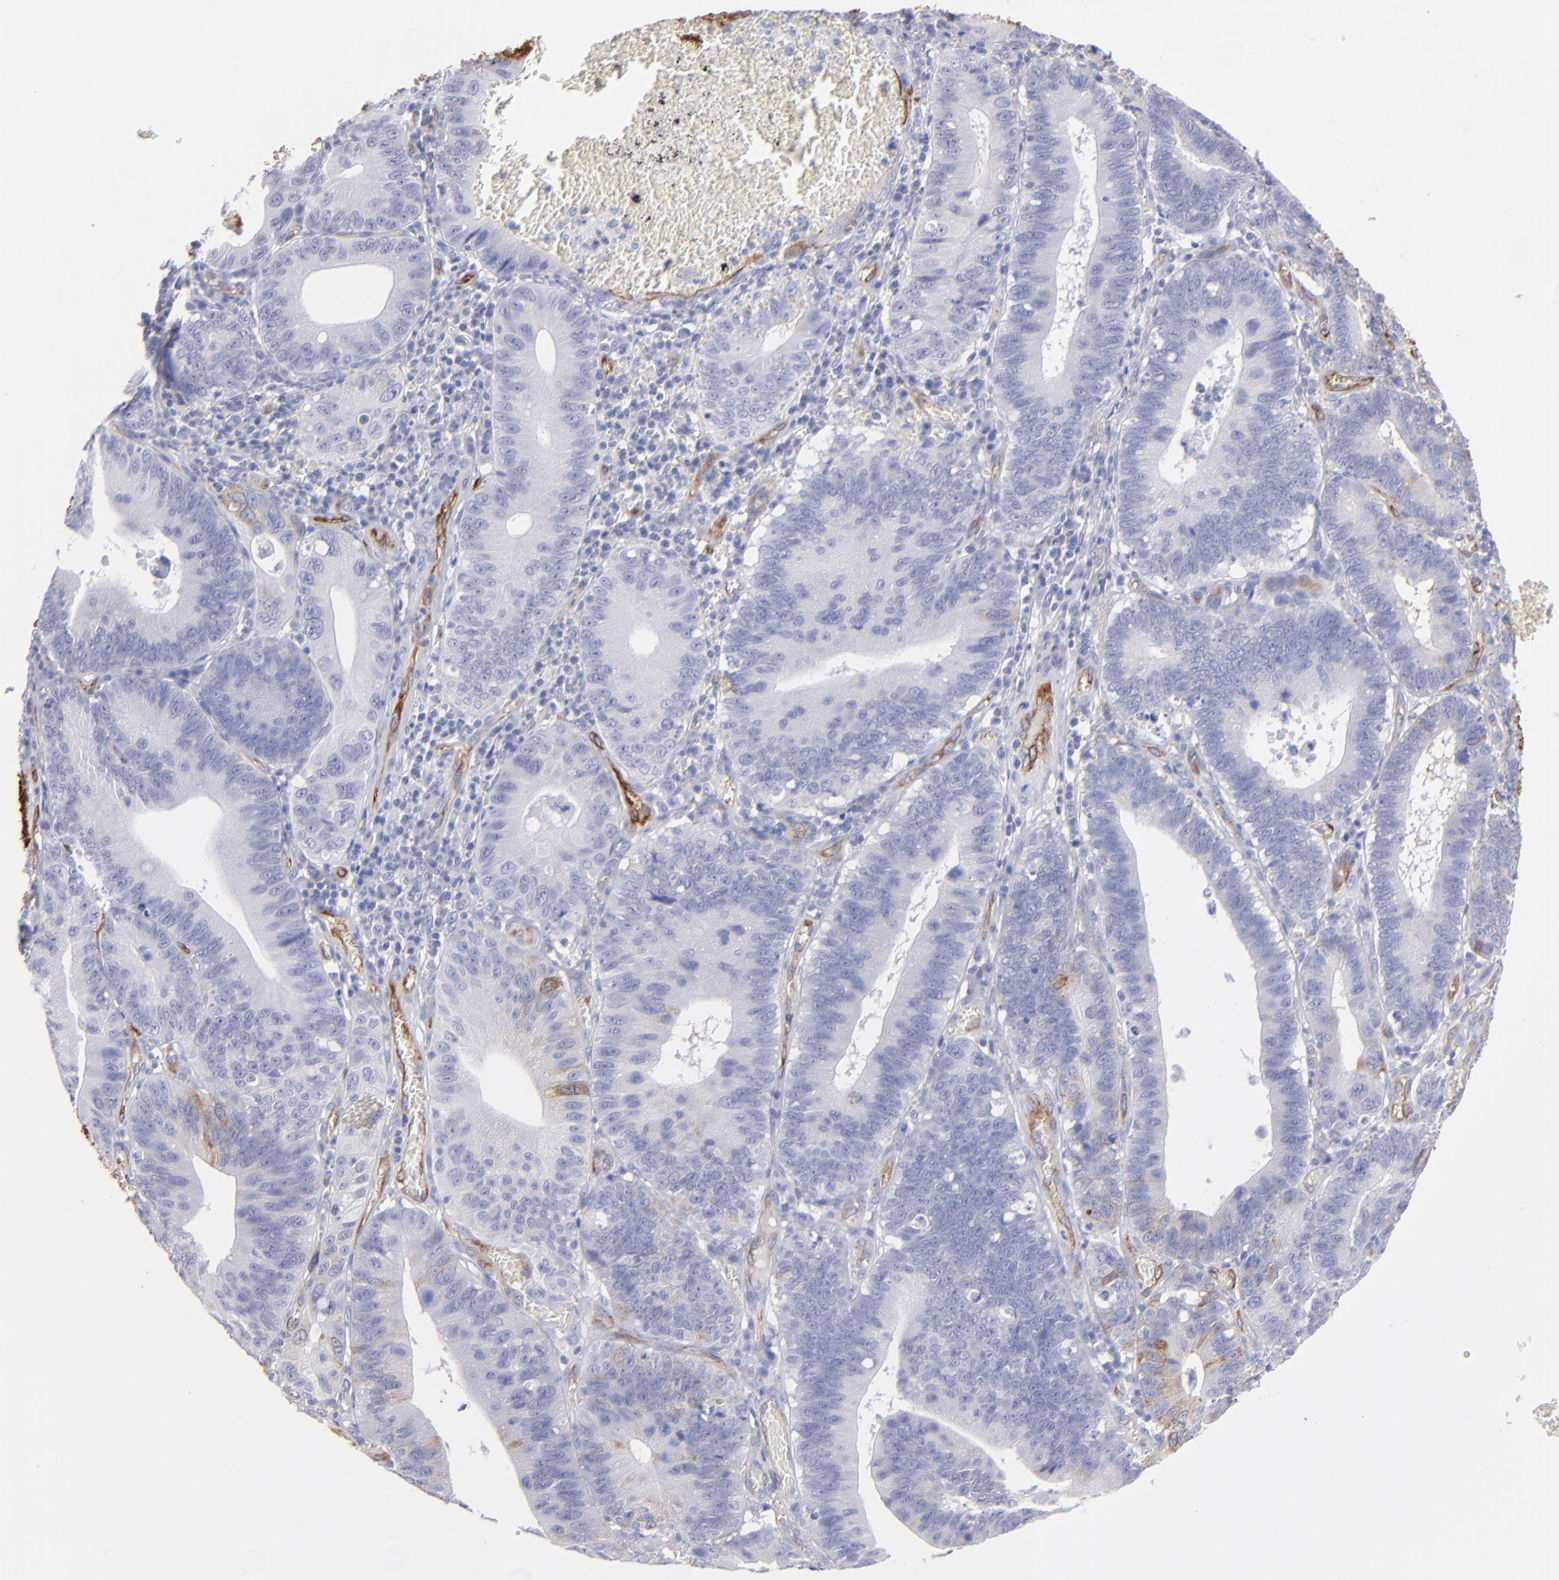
{"staining": {"intensity": "negative", "quantity": "none", "location": "none"}, "tissue": "stomach cancer", "cell_type": "Tumor cells", "image_type": "cancer", "snomed": [{"axis": "morphology", "description": "Adenocarcinoma, NOS"}, {"axis": "topography", "description": "Stomach"}, {"axis": "topography", "description": "Gastric cardia"}], "caption": "This is an immunohistochemistry image of stomach adenocarcinoma. There is no positivity in tumor cells.", "gene": "AHNAK2", "patient": {"sex": "male", "age": 59}}